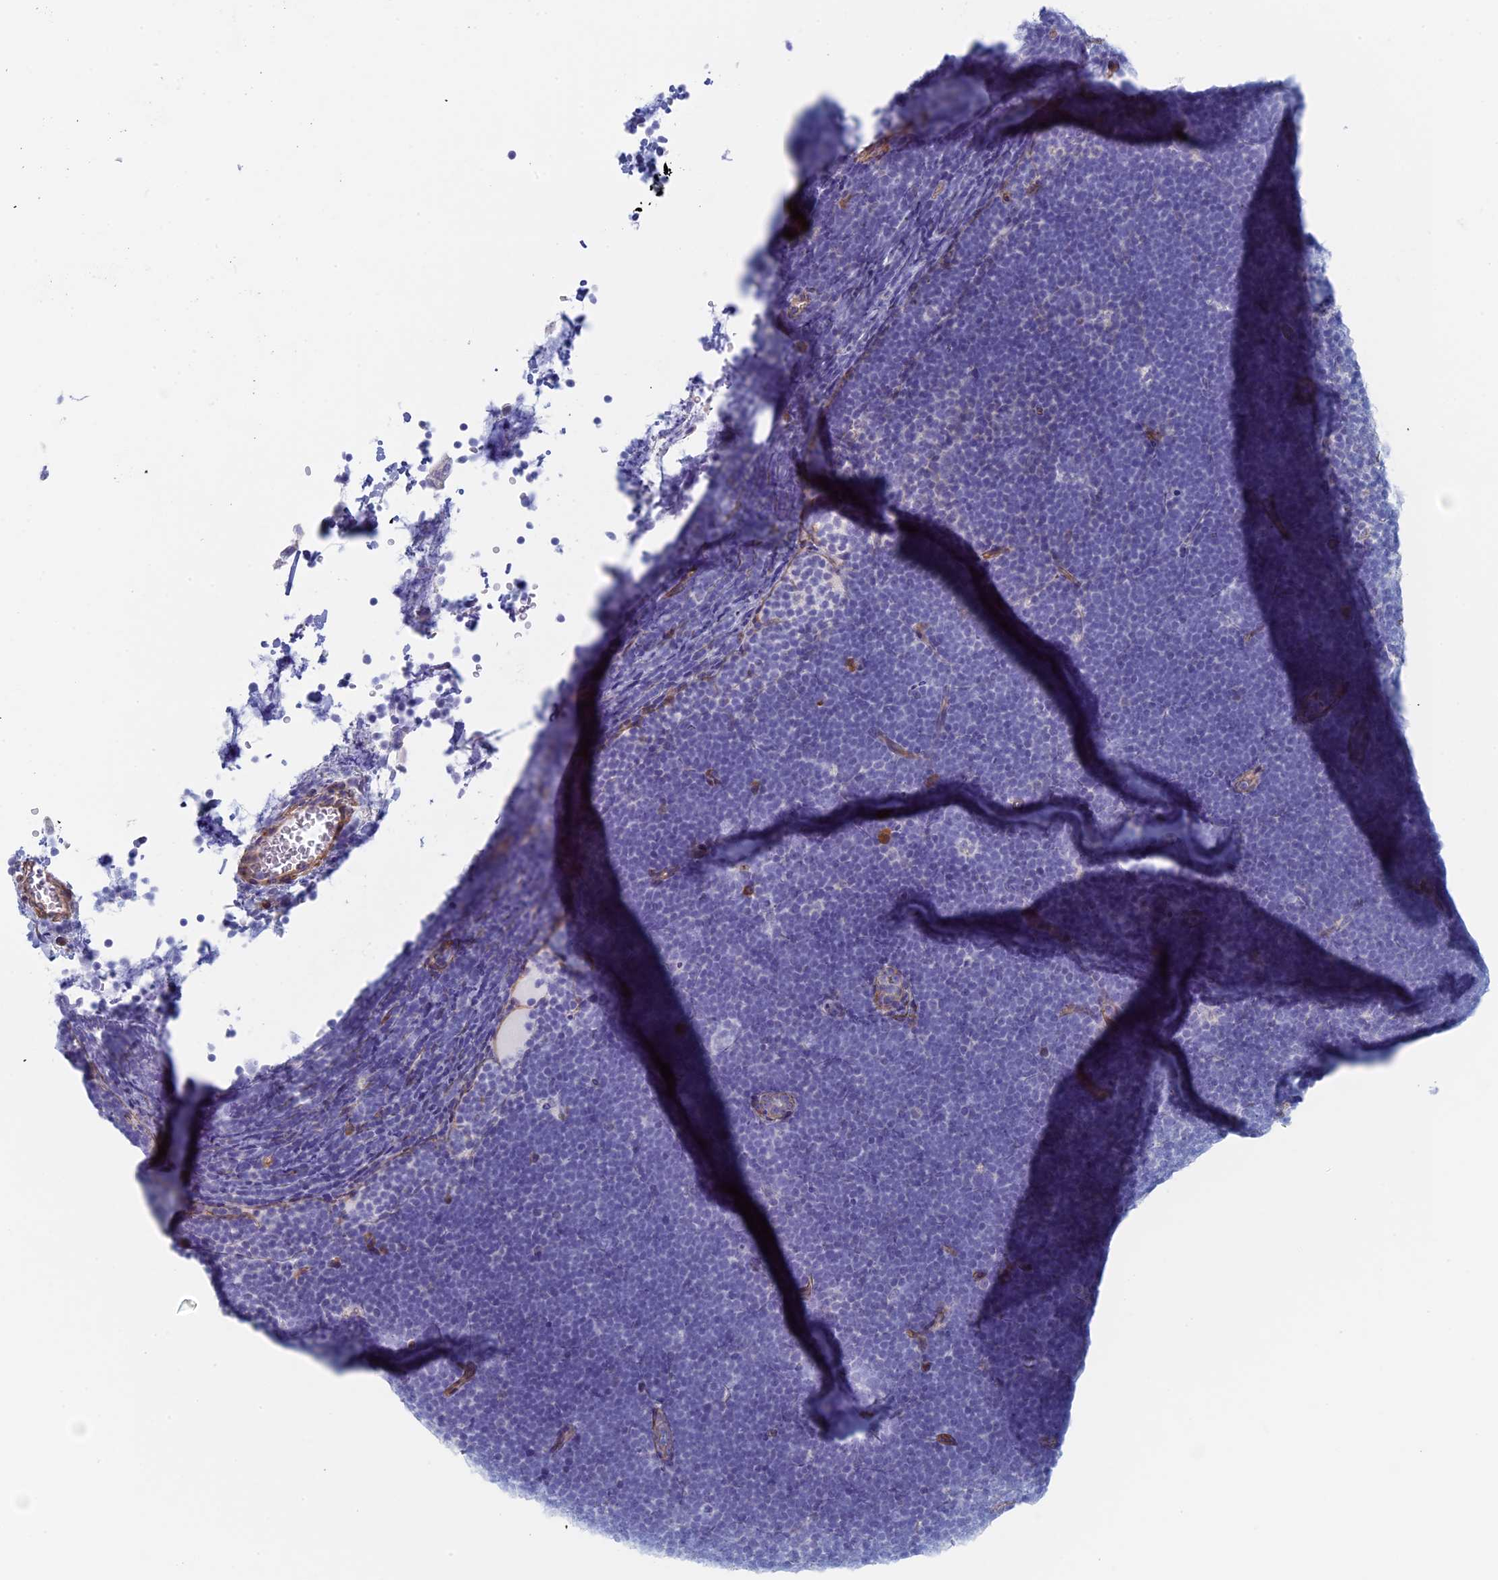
{"staining": {"intensity": "negative", "quantity": "none", "location": "none"}, "tissue": "lymphoma", "cell_type": "Tumor cells", "image_type": "cancer", "snomed": [{"axis": "morphology", "description": "Malignant lymphoma, non-Hodgkin's type, High grade"}, {"axis": "topography", "description": "Lymph node"}], "caption": "An immunohistochemistry (IHC) photomicrograph of malignant lymphoma, non-Hodgkin's type (high-grade) is shown. There is no staining in tumor cells of malignant lymphoma, non-Hodgkin's type (high-grade). (IHC, brightfield microscopy, high magnification).", "gene": "MAGEB6", "patient": {"sex": "male", "age": 13}}